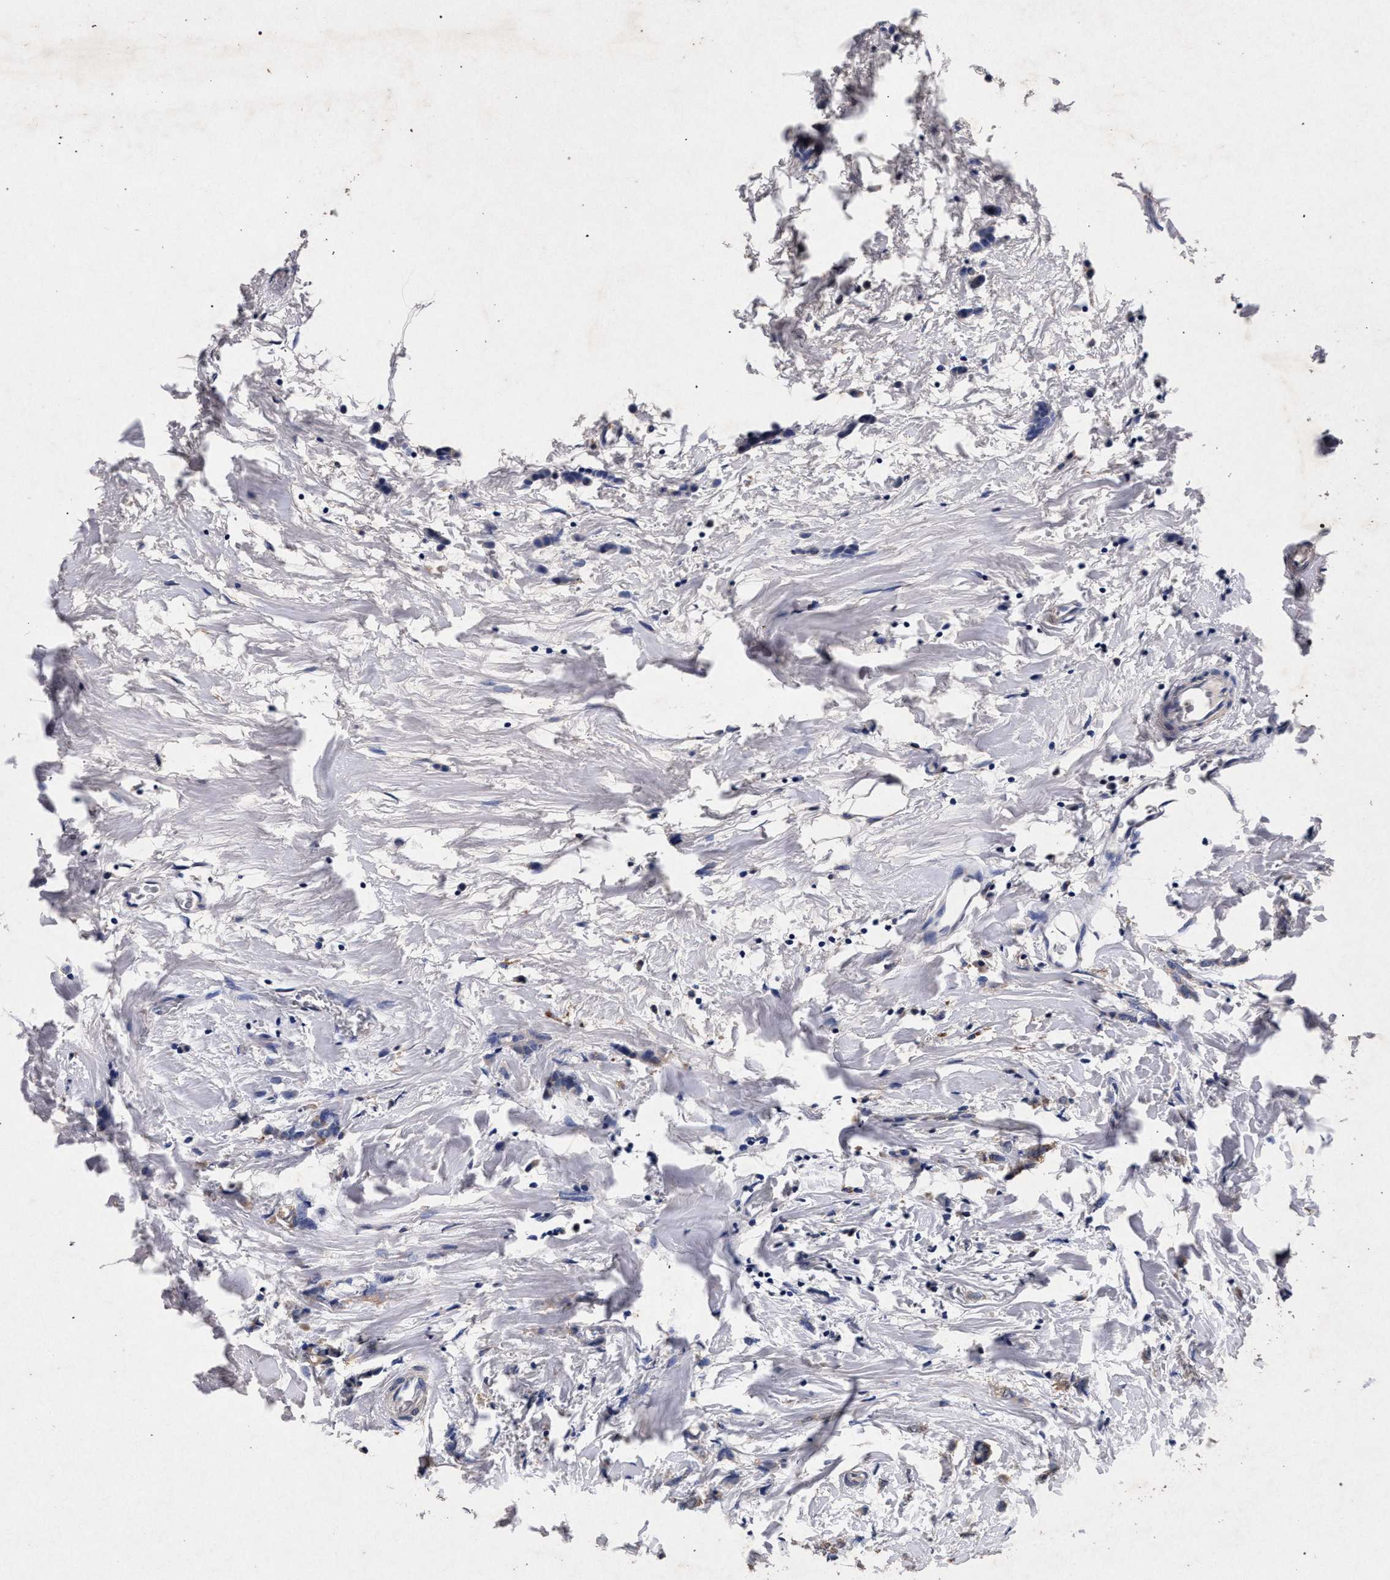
{"staining": {"intensity": "negative", "quantity": "none", "location": "none"}, "tissue": "breast cancer", "cell_type": "Tumor cells", "image_type": "cancer", "snomed": [{"axis": "morphology", "description": "Lobular carcinoma"}, {"axis": "topography", "description": "Breast"}], "caption": "DAB immunohistochemical staining of human breast cancer shows no significant staining in tumor cells.", "gene": "ATP1A2", "patient": {"sex": "female", "age": 60}}